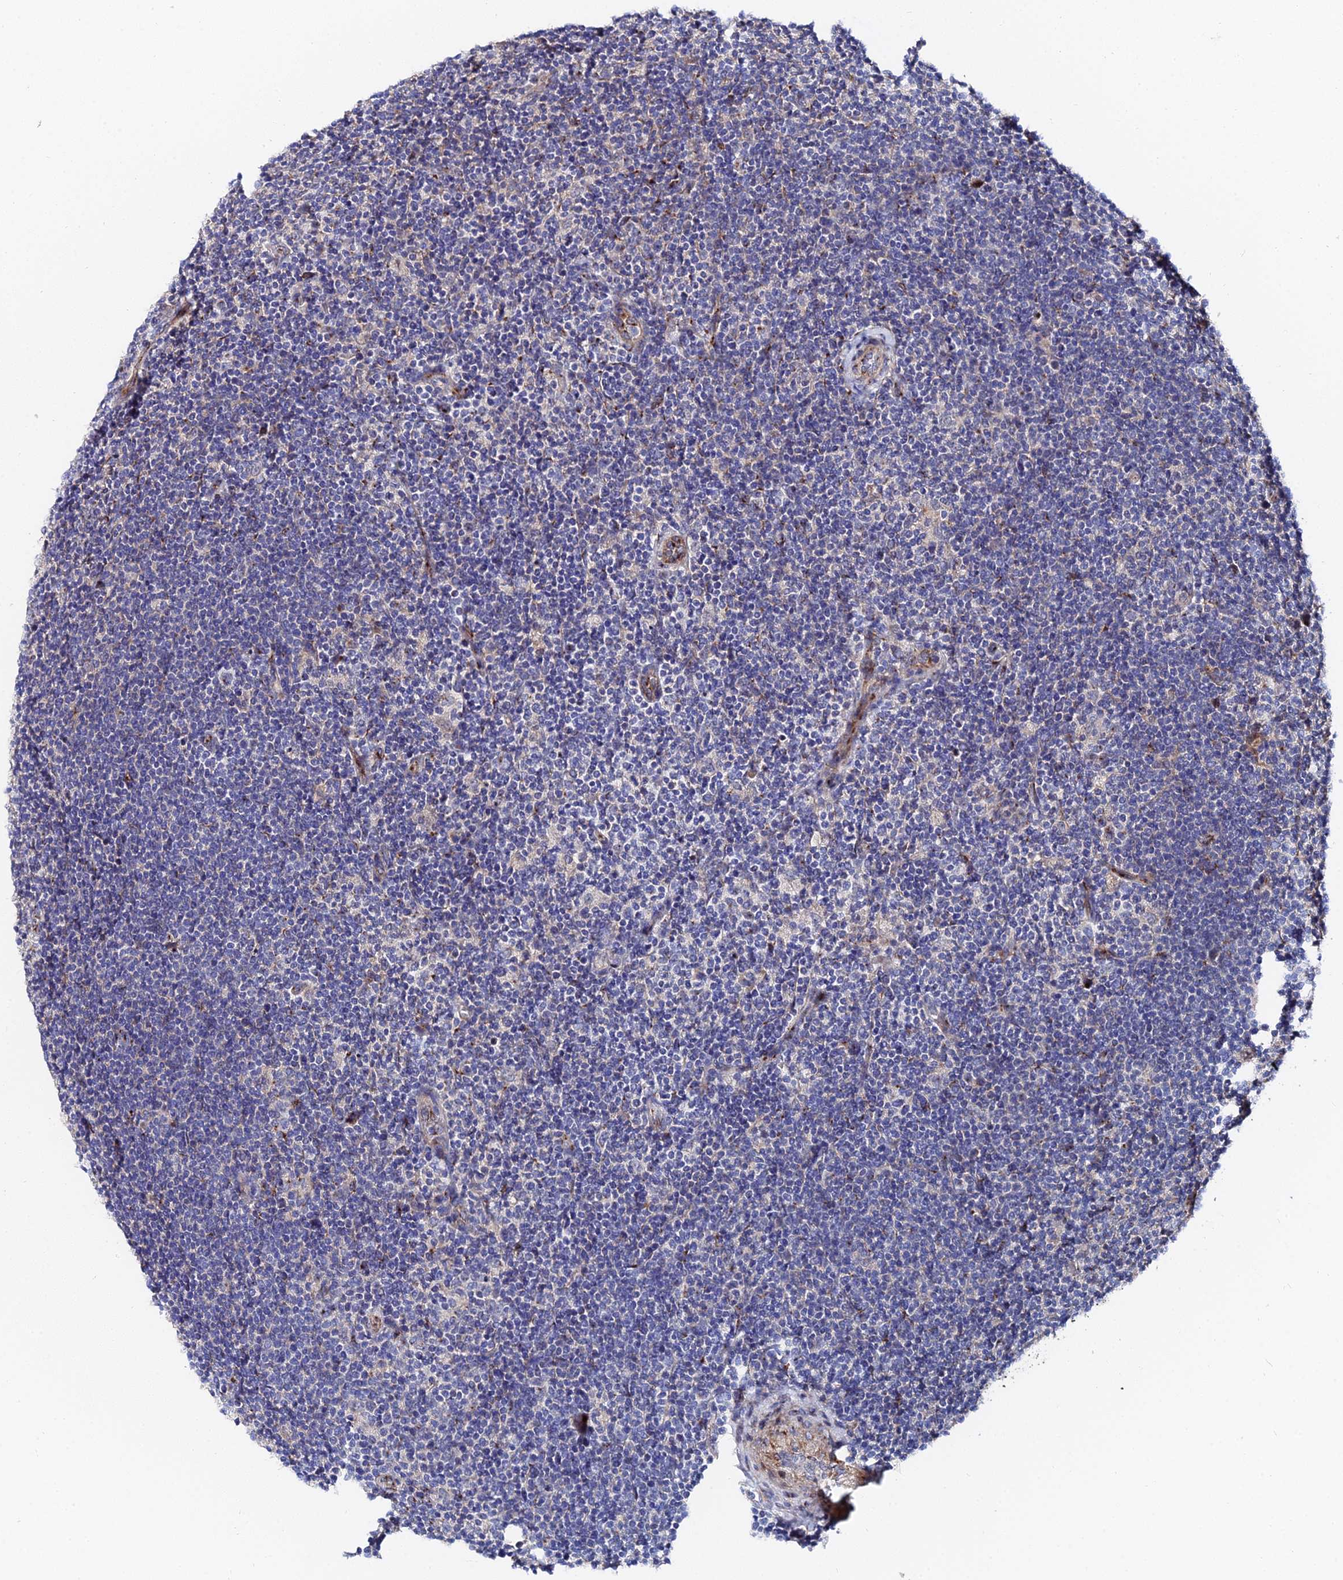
{"staining": {"intensity": "negative", "quantity": "none", "location": "none"}, "tissue": "lymphoma", "cell_type": "Tumor cells", "image_type": "cancer", "snomed": [{"axis": "morphology", "description": "Hodgkin's disease, NOS"}, {"axis": "topography", "description": "Lymph node"}], "caption": "An image of Hodgkin's disease stained for a protein shows no brown staining in tumor cells.", "gene": "BORCS8", "patient": {"sex": "female", "age": 57}}